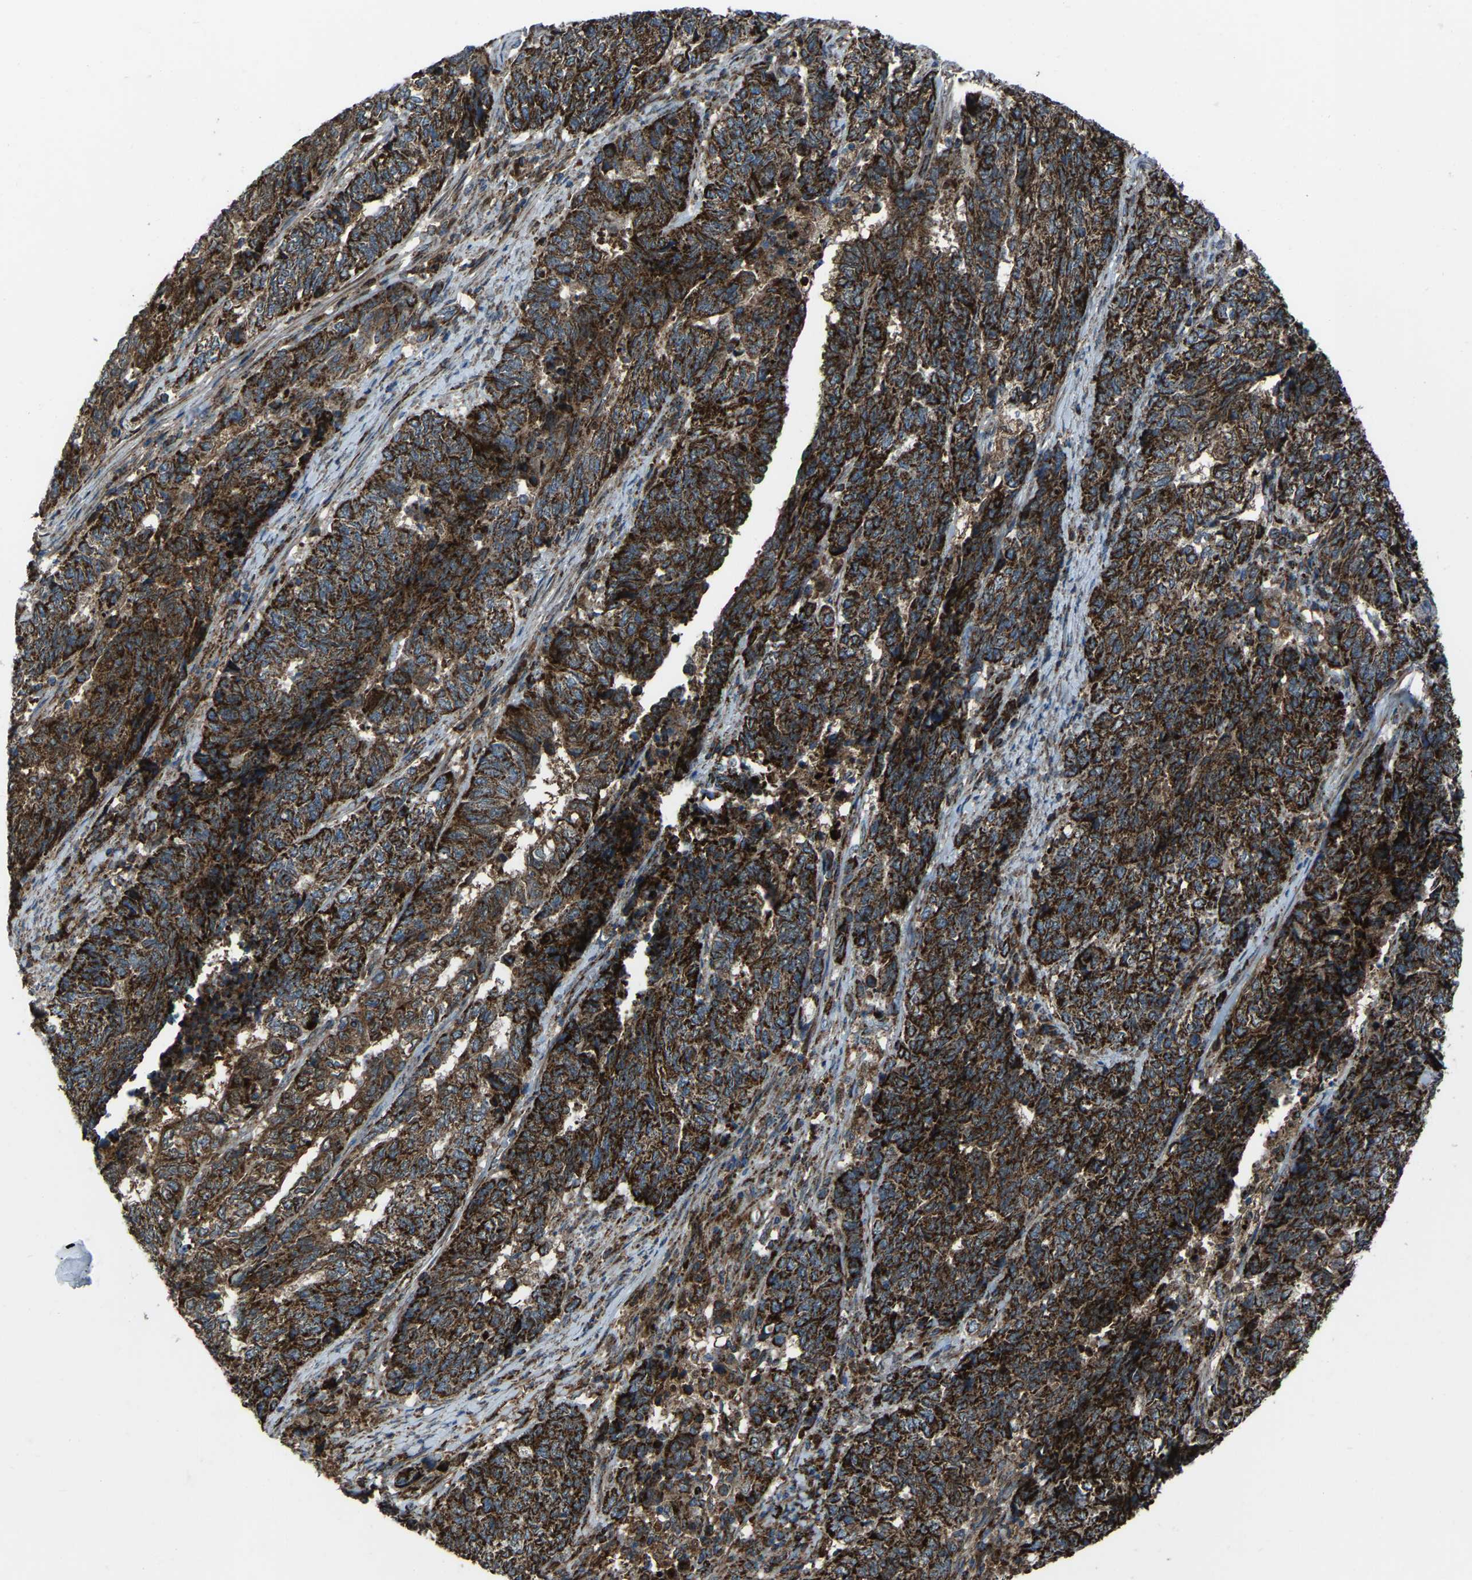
{"staining": {"intensity": "strong", "quantity": ">75%", "location": "cytoplasmic/membranous"}, "tissue": "endometrial cancer", "cell_type": "Tumor cells", "image_type": "cancer", "snomed": [{"axis": "morphology", "description": "Adenocarcinoma, NOS"}, {"axis": "topography", "description": "Endometrium"}], "caption": "Endometrial cancer stained with a brown dye reveals strong cytoplasmic/membranous positive expression in approximately >75% of tumor cells.", "gene": "AKR1A1", "patient": {"sex": "female", "age": 80}}